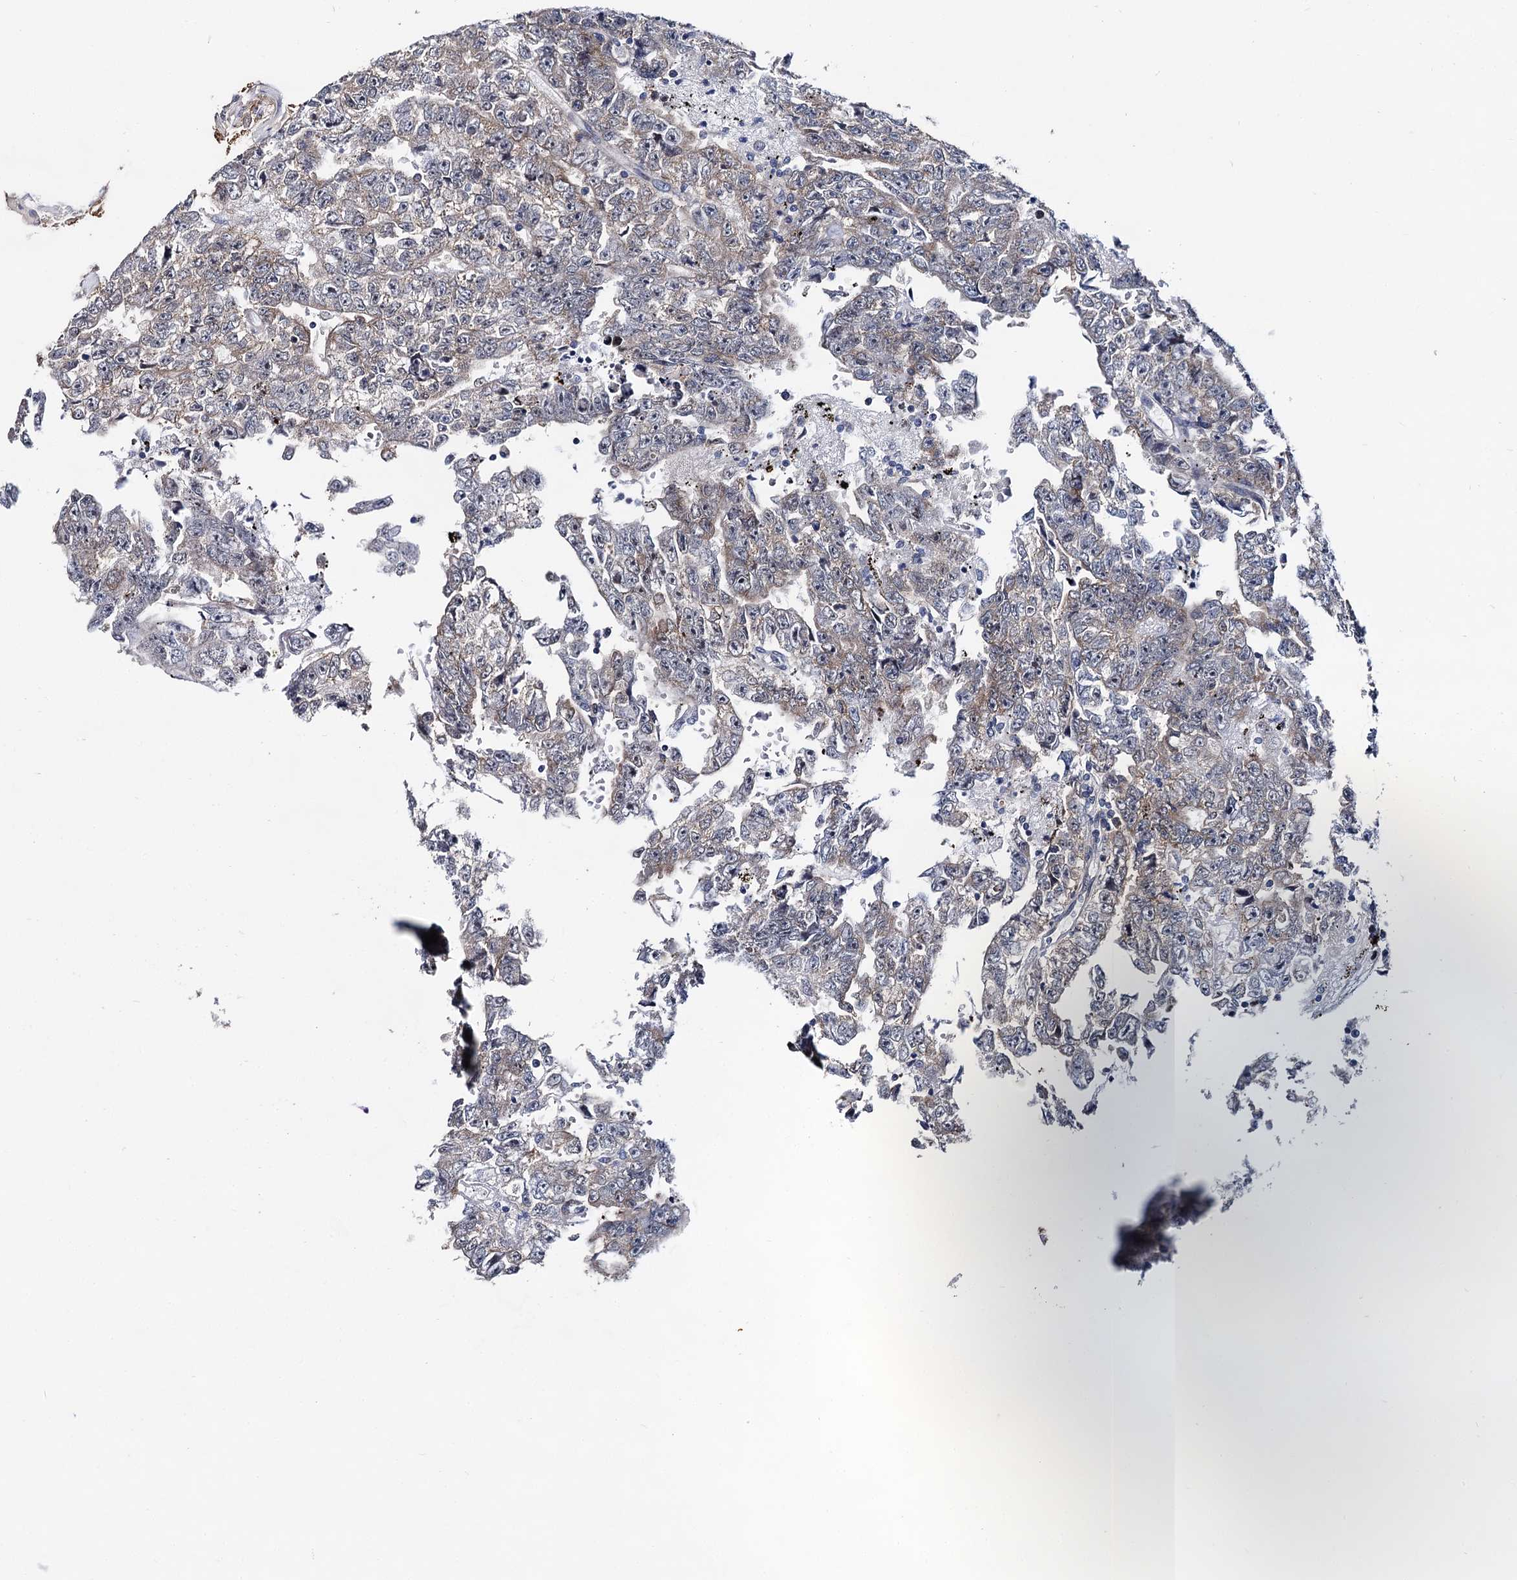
{"staining": {"intensity": "negative", "quantity": "none", "location": "none"}, "tissue": "testis cancer", "cell_type": "Tumor cells", "image_type": "cancer", "snomed": [{"axis": "morphology", "description": "Carcinoma, Embryonal, NOS"}, {"axis": "topography", "description": "Testis"}], "caption": "Tumor cells show no significant positivity in testis cancer (embryonal carcinoma).", "gene": "CAPRIN2", "patient": {"sex": "male", "age": 25}}